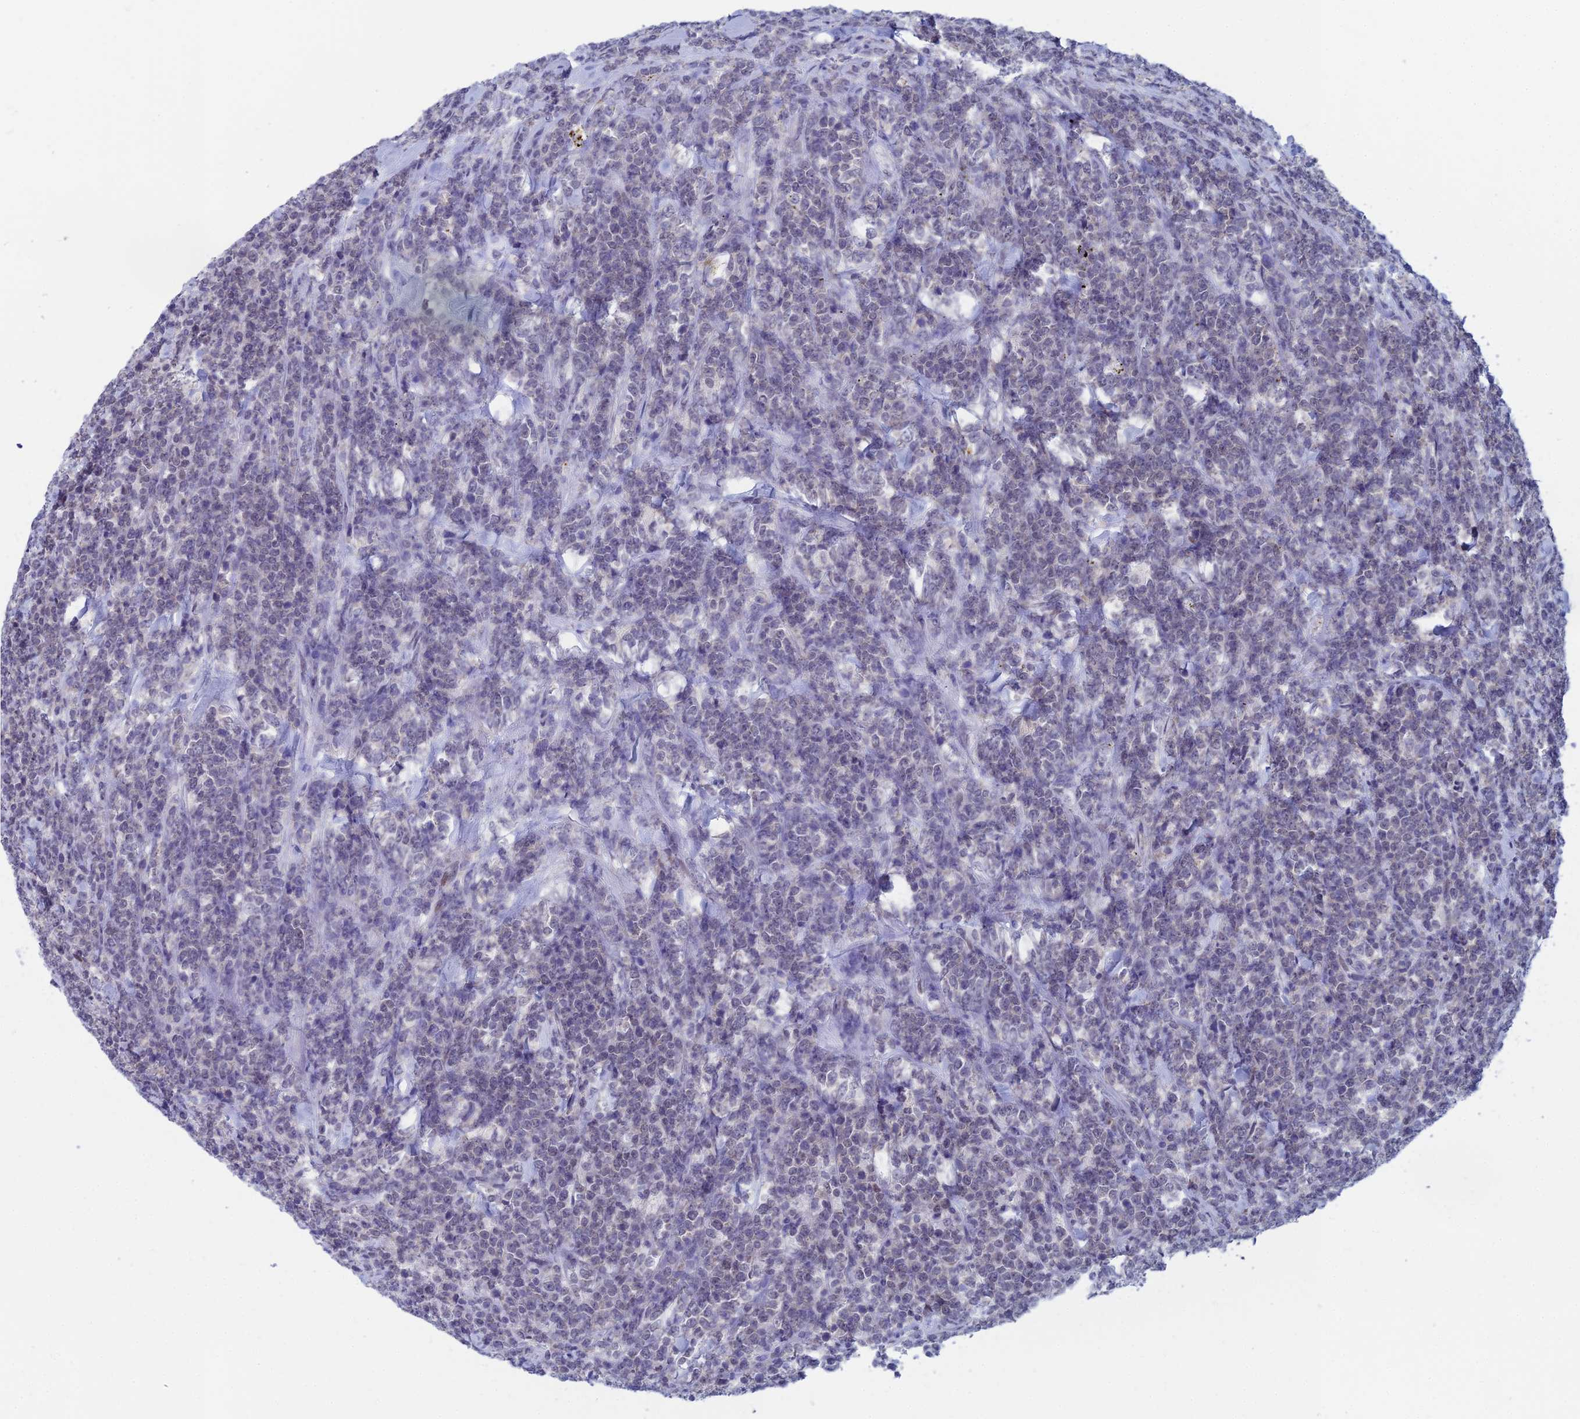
{"staining": {"intensity": "negative", "quantity": "none", "location": "none"}, "tissue": "lymphoma", "cell_type": "Tumor cells", "image_type": "cancer", "snomed": [{"axis": "morphology", "description": "Malignant lymphoma, non-Hodgkin's type, High grade"}, {"axis": "topography", "description": "Small intestine"}], "caption": "A photomicrograph of human high-grade malignant lymphoma, non-Hodgkin's type is negative for staining in tumor cells. (DAB (3,3'-diaminobenzidine) IHC with hematoxylin counter stain).", "gene": "NABP2", "patient": {"sex": "male", "age": 8}}